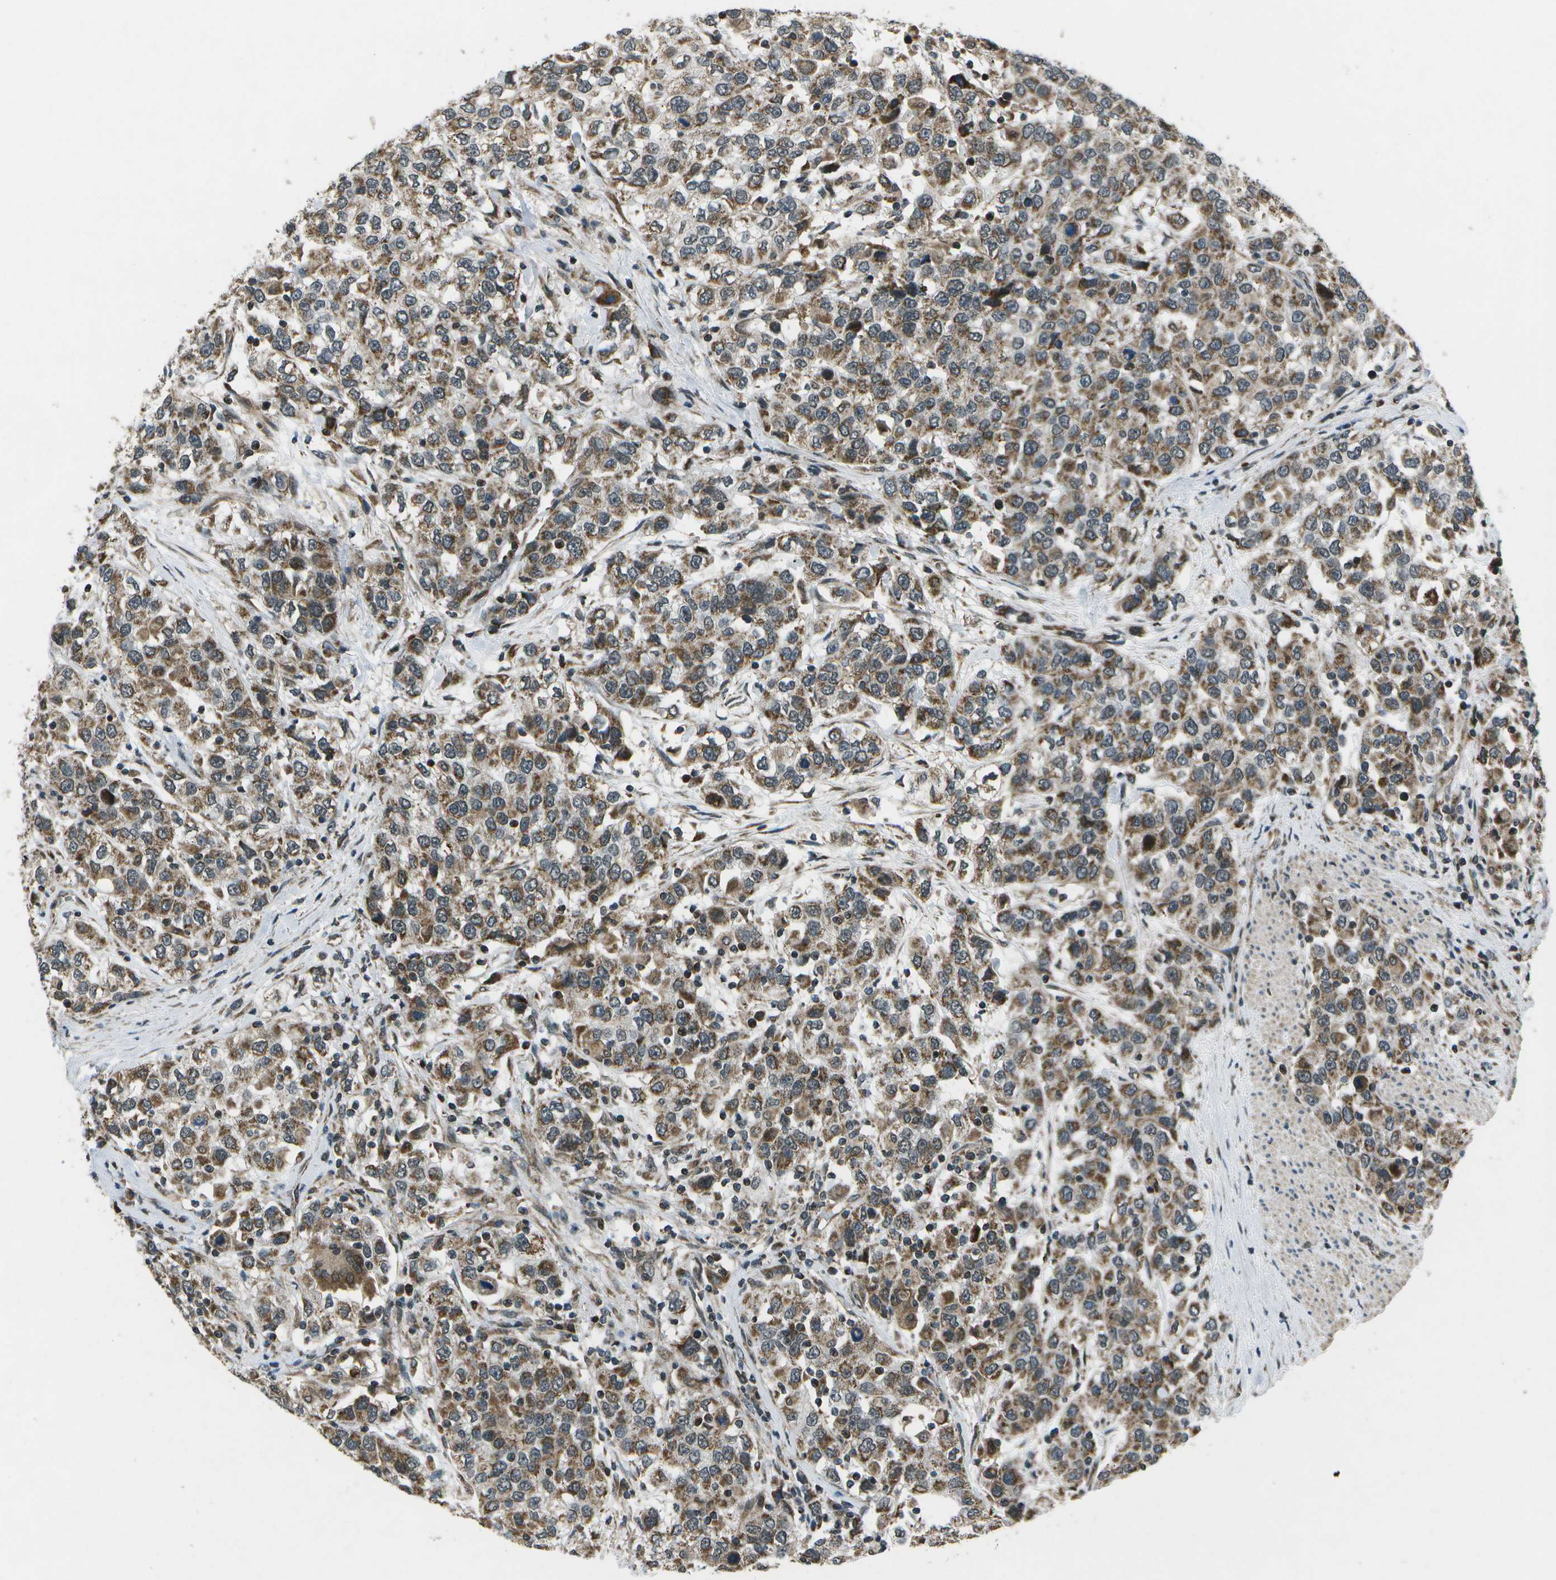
{"staining": {"intensity": "moderate", "quantity": ">75%", "location": "cytoplasmic/membranous"}, "tissue": "urothelial cancer", "cell_type": "Tumor cells", "image_type": "cancer", "snomed": [{"axis": "morphology", "description": "Urothelial carcinoma, High grade"}, {"axis": "topography", "description": "Urinary bladder"}], "caption": "This is a photomicrograph of immunohistochemistry staining of urothelial carcinoma (high-grade), which shows moderate positivity in the cytoplasmic/membranous of tumor cells.", "gene": "EIF2AK1", "patient": {"sex": "female", "age": 80}}